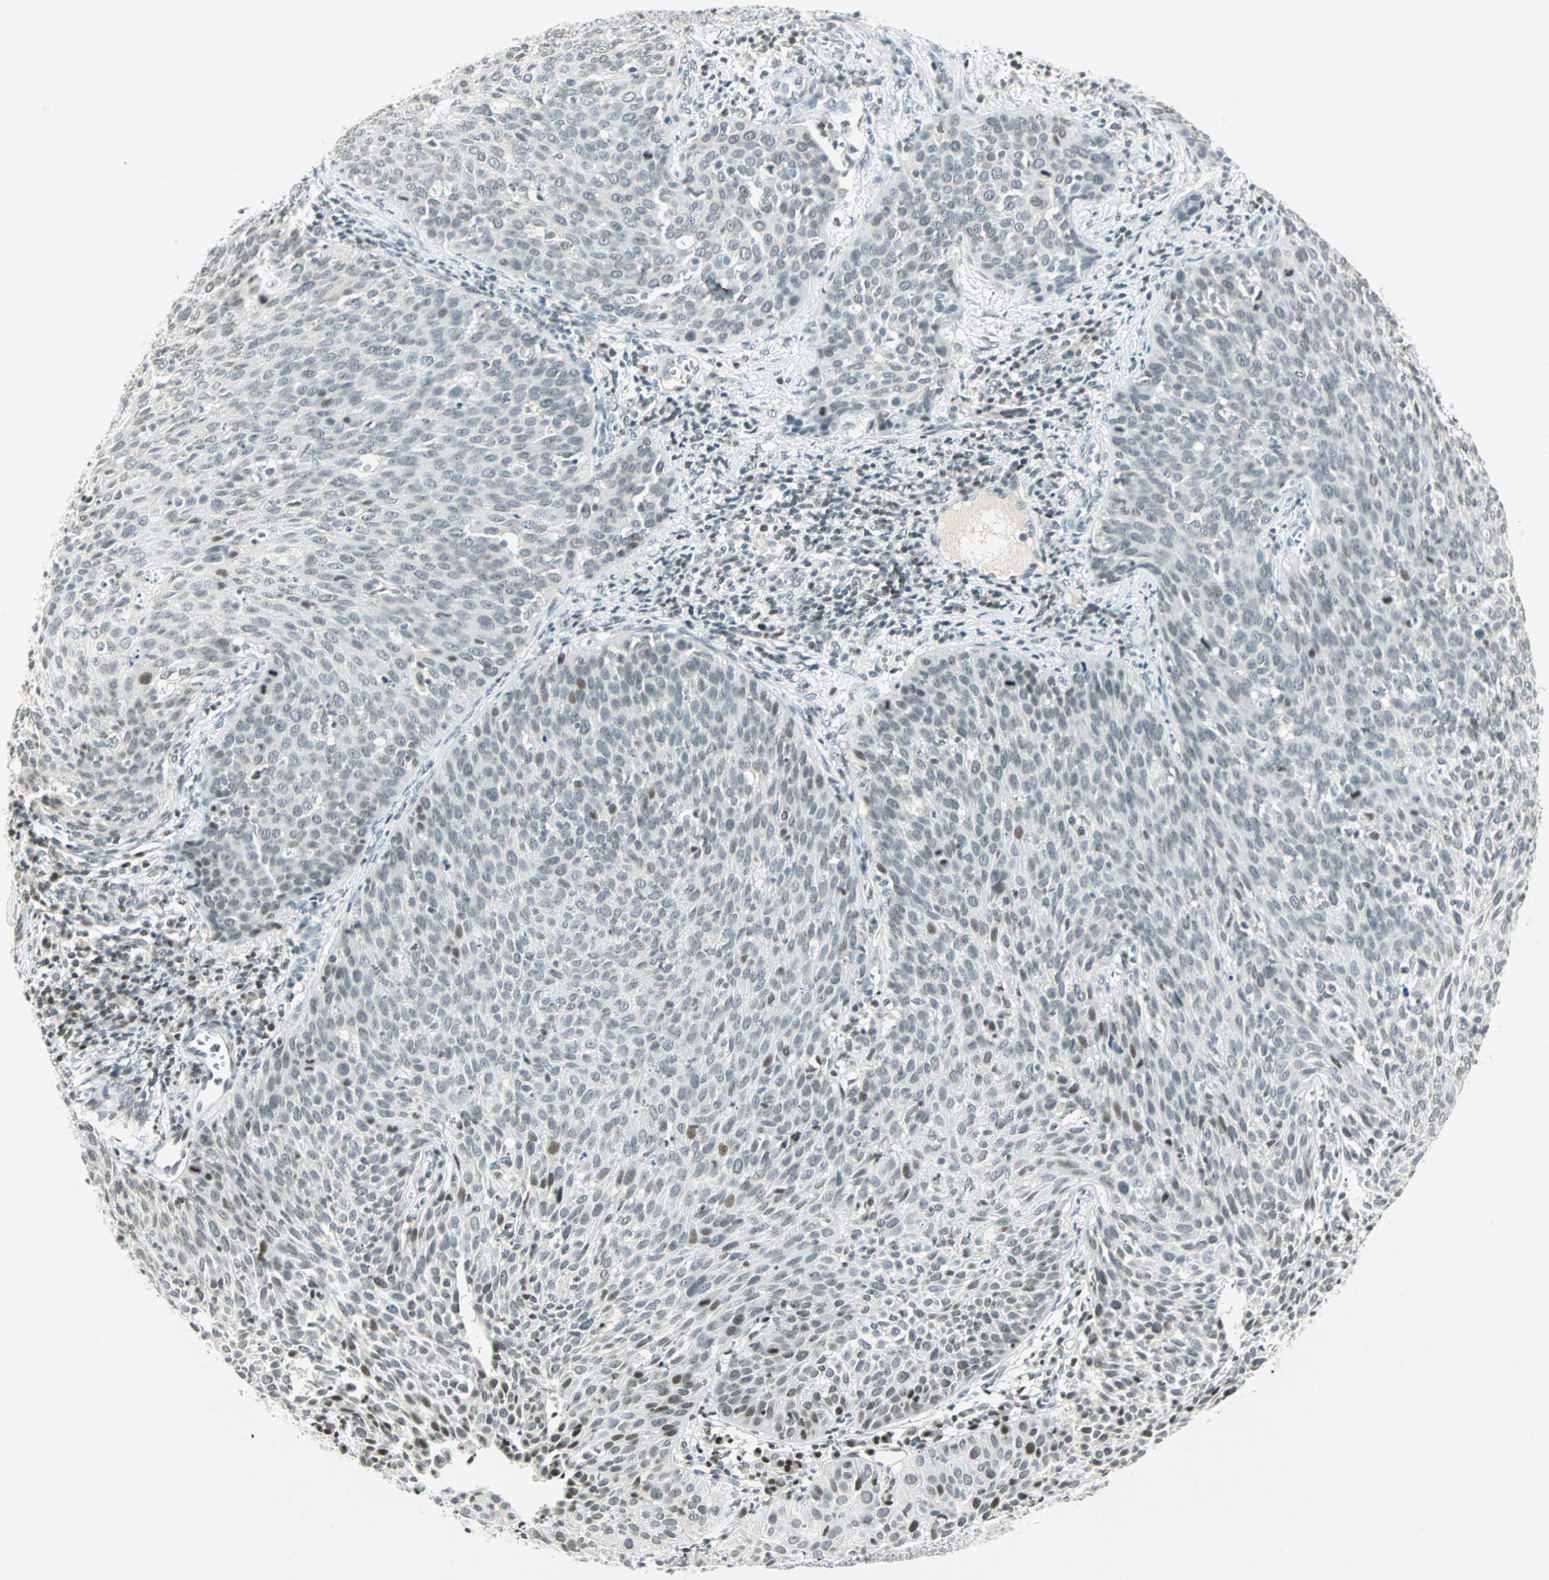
{"staining": {"intensity": "weak", "quantity": "<25%", "location": "nuclear"}, "tissue": "cervical cancer", "cell_type": "Tumor cells", "image_type": "cancer", "snomed": [{"axis": "morphology", "description": "Squamous cell carcinoma, NOS"}, {"axis": "topography", "description": "Cervix"}], "caption": "This is an IHC micrograph of human cervical squamous cell carcinoma. There is no staining in tumor cells.", "gene": "SMAD3", "patient": {"sex": "female", "age": 38}}